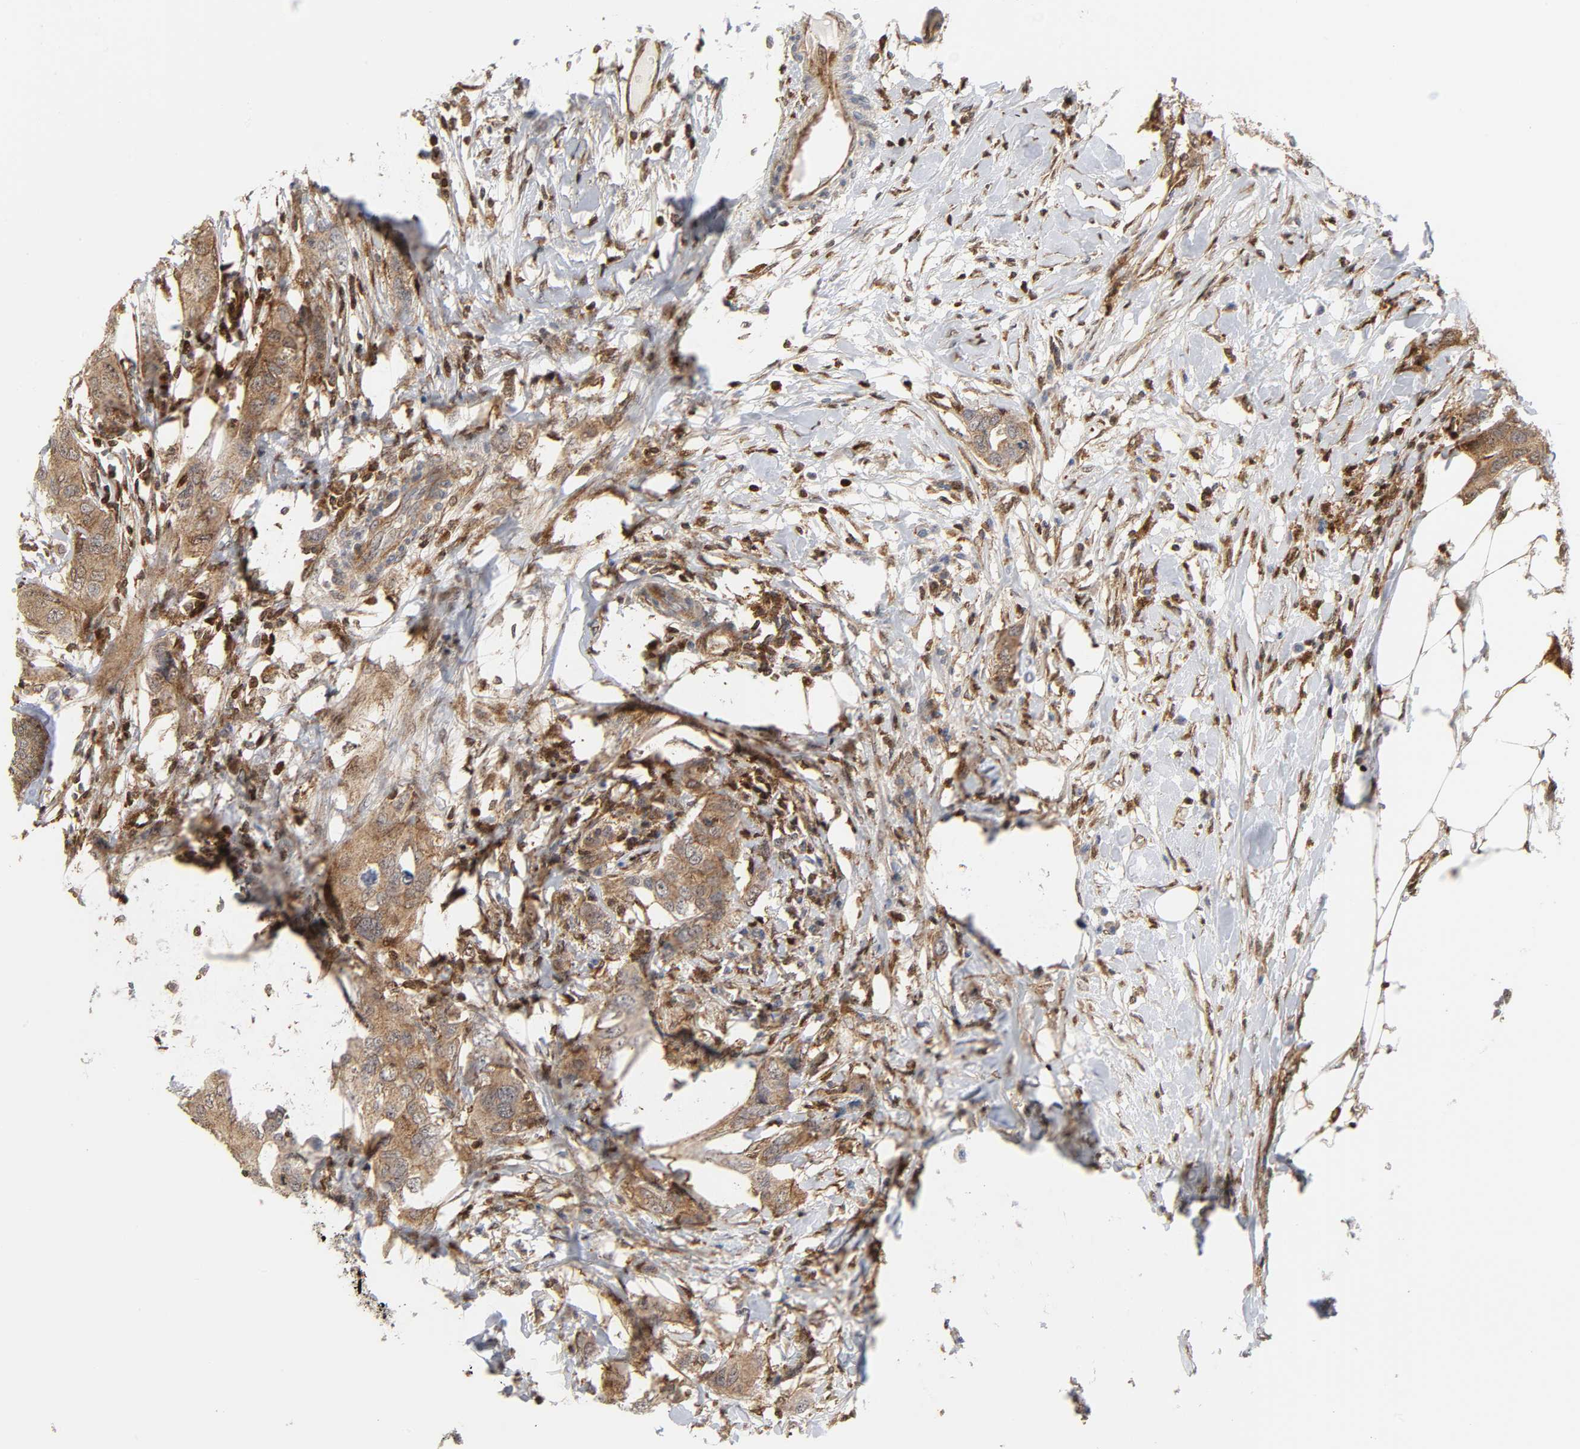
{"staining": {"intensity": "moderate", "quantity": ">75%", "location": "cytoplasmic/membranous"}, "tissue": "breast cancer", "cell_type": "Tumor cells", "image_type": "cancer", "snomed": [{"axis": "morphology", "description": "Duct carcinoma"}, {"axis": "topography", "description": "Breast"}], "caption": "This histopathology image shows immunohistochemistry staining of breast cancer (invasive ductal carcinoma), with medium moderate cytoplasmic/membranous staining in about >75% of tumor cells.", "gene": "MAPK1", "patient": {"sex": "female", "age": 50}}